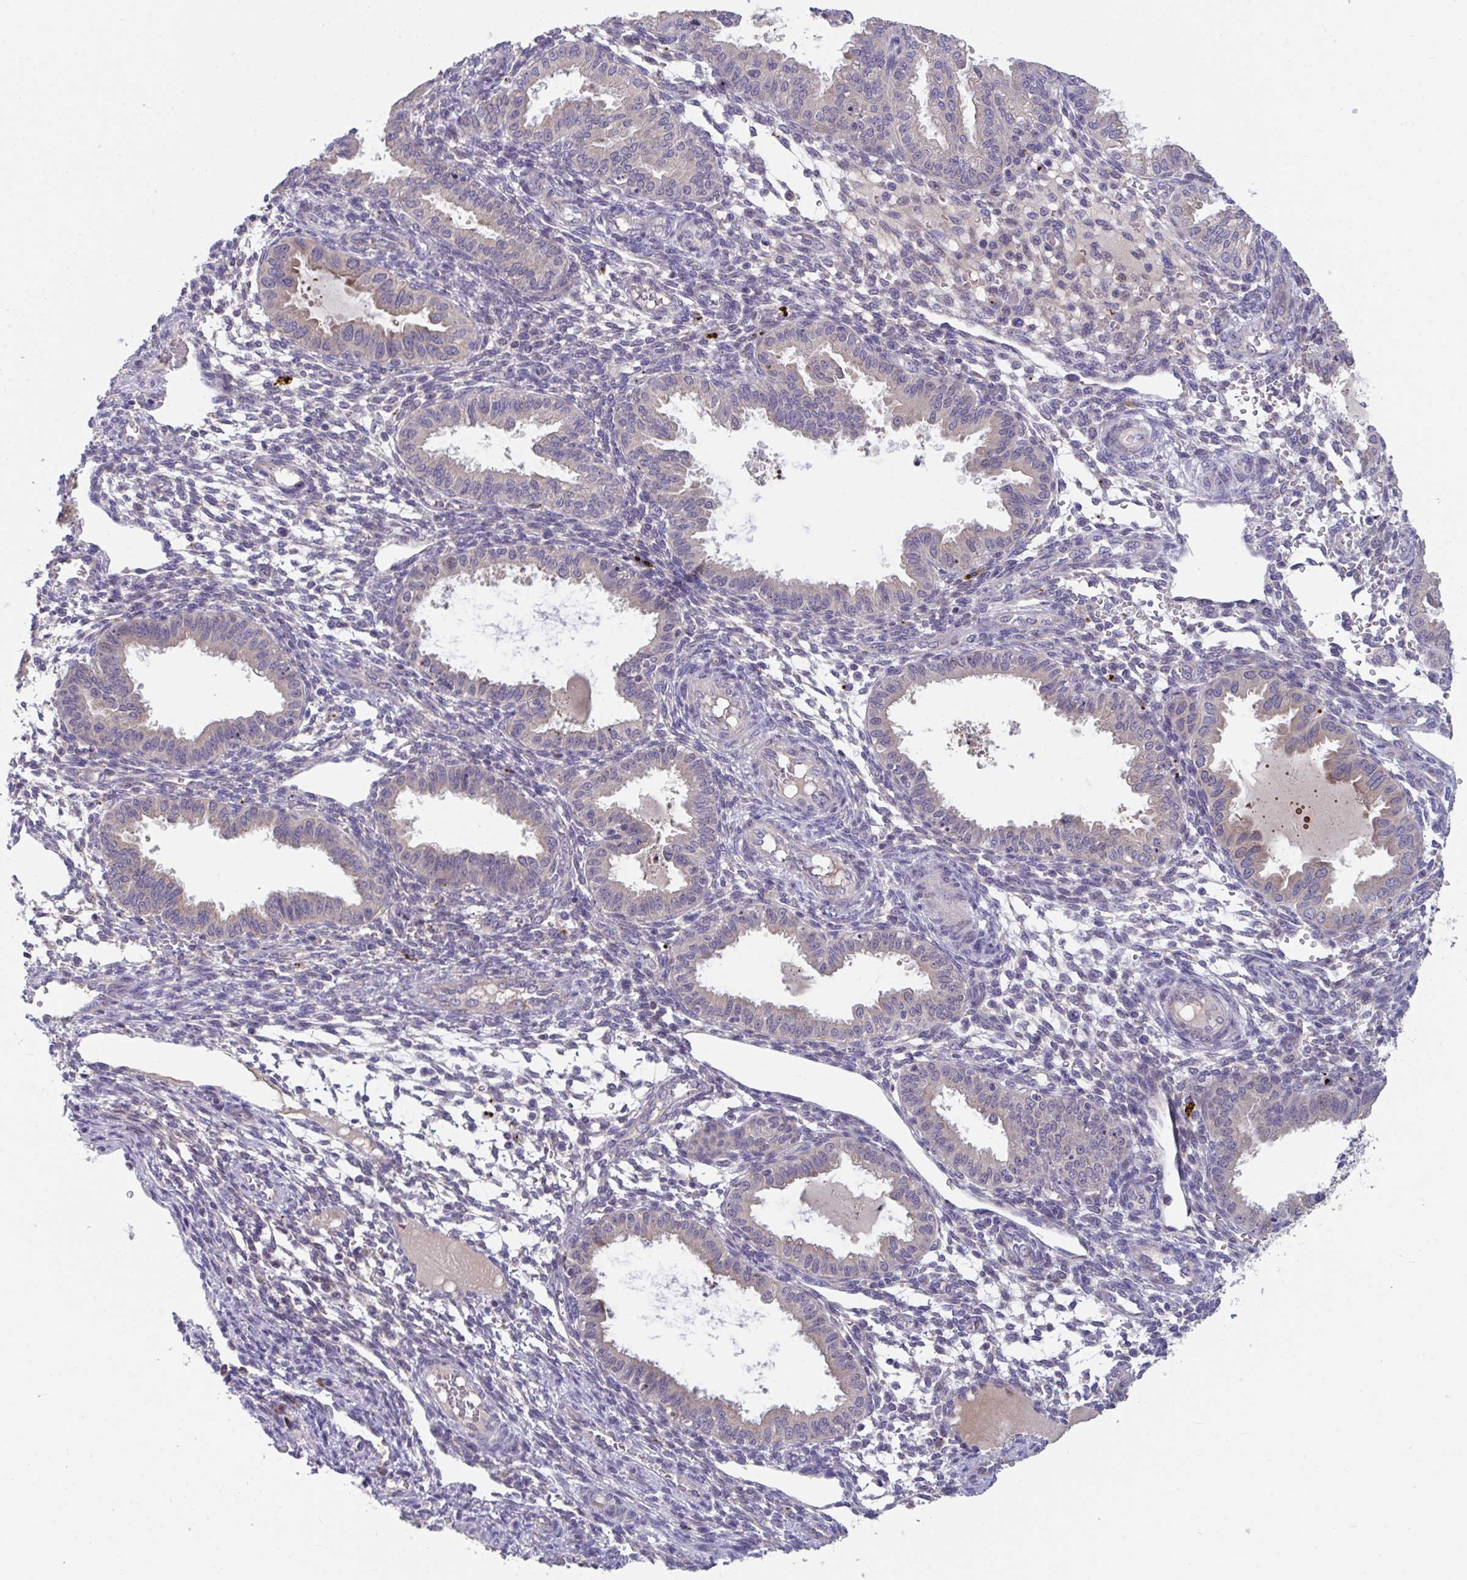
{"staining": {"intensity": "negative", "quantity": "none", "location": "none"}, "tissue": "endometrium", "cell_type": "Cells in endometrial stroma", "image_type": "normal", "snomed": [{"axis": "morphology", "description": "Normal tissue, NOS"}, {"axis": "topography", "description": "Endometrium"}], "caption": "Immunohistochemical staining of normal human endometrium demonstrates no significant staining in cells in endometrial stroma. (Stains: DAB (3,3'-diaminobenzidine) immunohistochemistry with hematoxylin counter stain, Microscopy: brightfield microscopy at high magnification).", "gene": "SUSD4", "patient": {"sex": "female", "age": 33}}